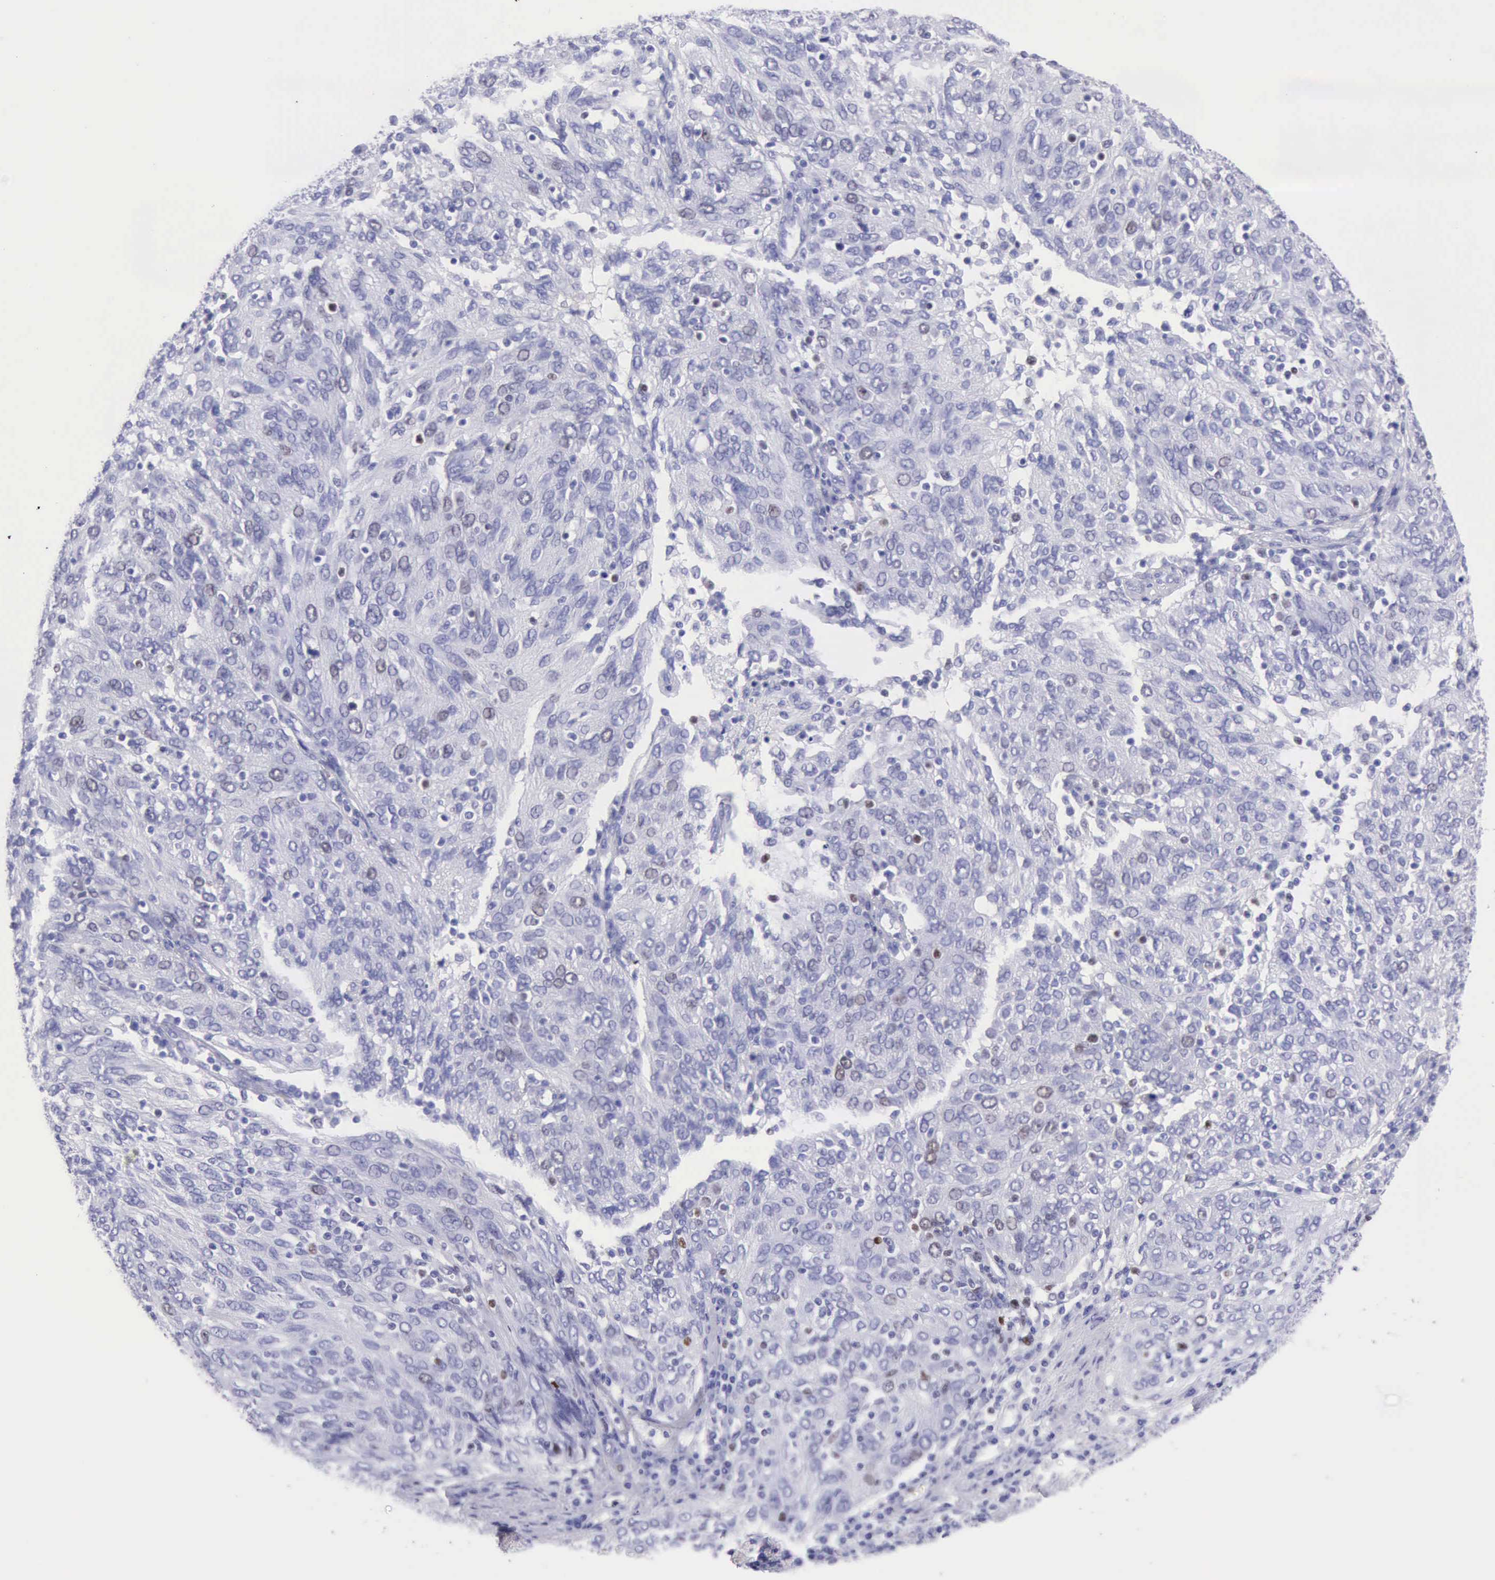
{"staining": {"intensity": "weak", "quantity": "<25%", "location": "nuclear"}, "tissue": "ovarian cancer", "cell_type": "Tumor cells", "image_type": "cancer", "snomed": [{"axis": "morphology", "description": "Carcinoma, endometroid"}, {"axis": "topography", "description": "Ovary"}], "caption": "Human endometroid carcinoma (ovarian) stained for a protein using IHC reveals no positivity in tumor cells.", "gene": "MCM2", "patient": {"sex": "female", "age": 50}}